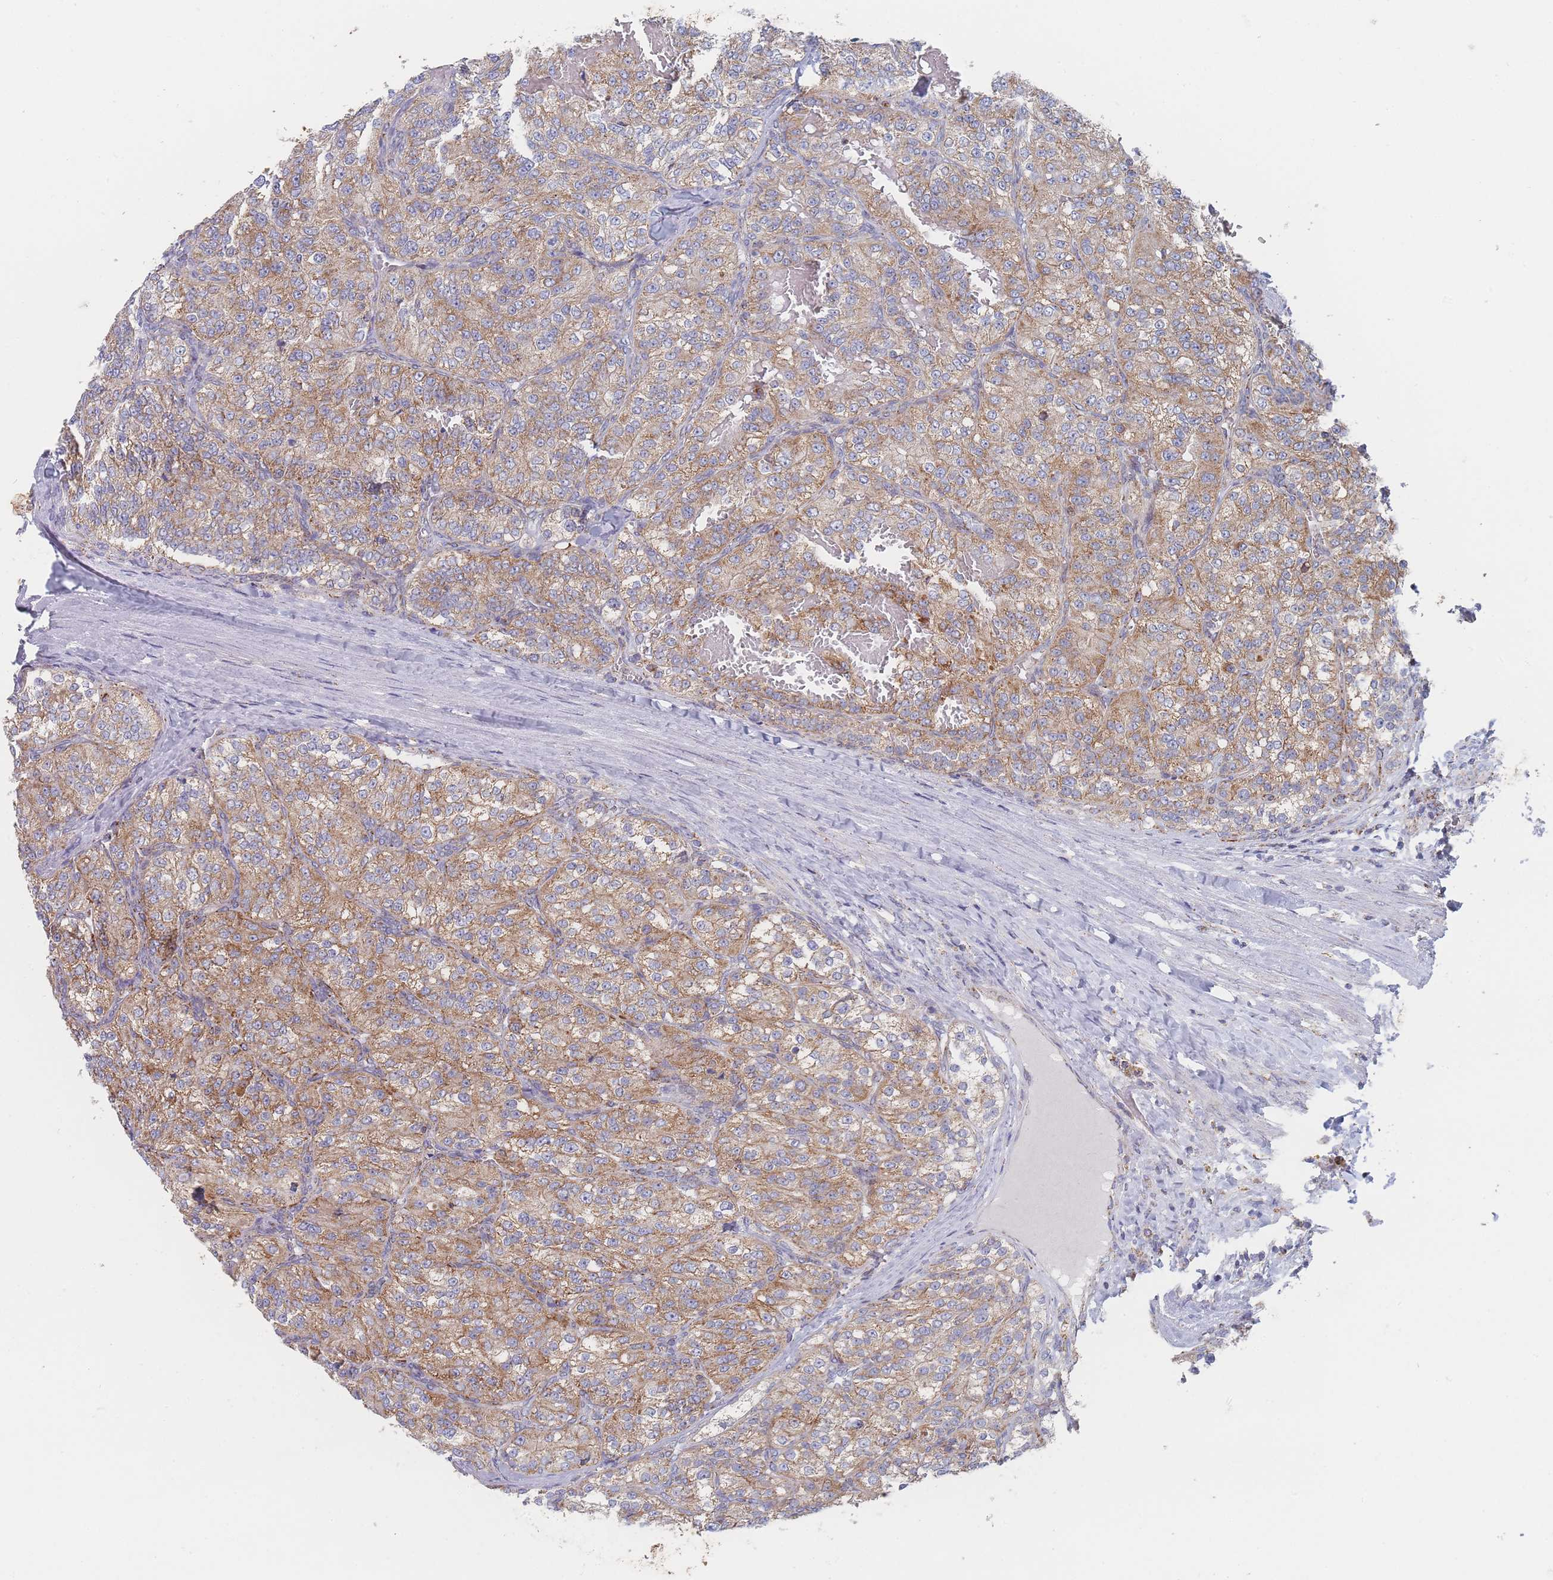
{"staining": {"intensity": "moderate", "quantity": ">75%", "location": "cytoplasmic/membranous"}, "tissue": "renal cancer", "cell_type": "Tumor cells", "image_type": "cancer", "snomed": [{"axis": "morphology", "description": "Adenocarcinoma, NOS"}, {"axis": "topography", "description": "Kidney"}], "caption": "Immunohistochemical staining of renal cancer shows moderate cytoplasmic/membranous protein staining in approximately >75% of tumor cells.", "gene": "IKZF4", "patient": {"sex": "female", "age": 63}}